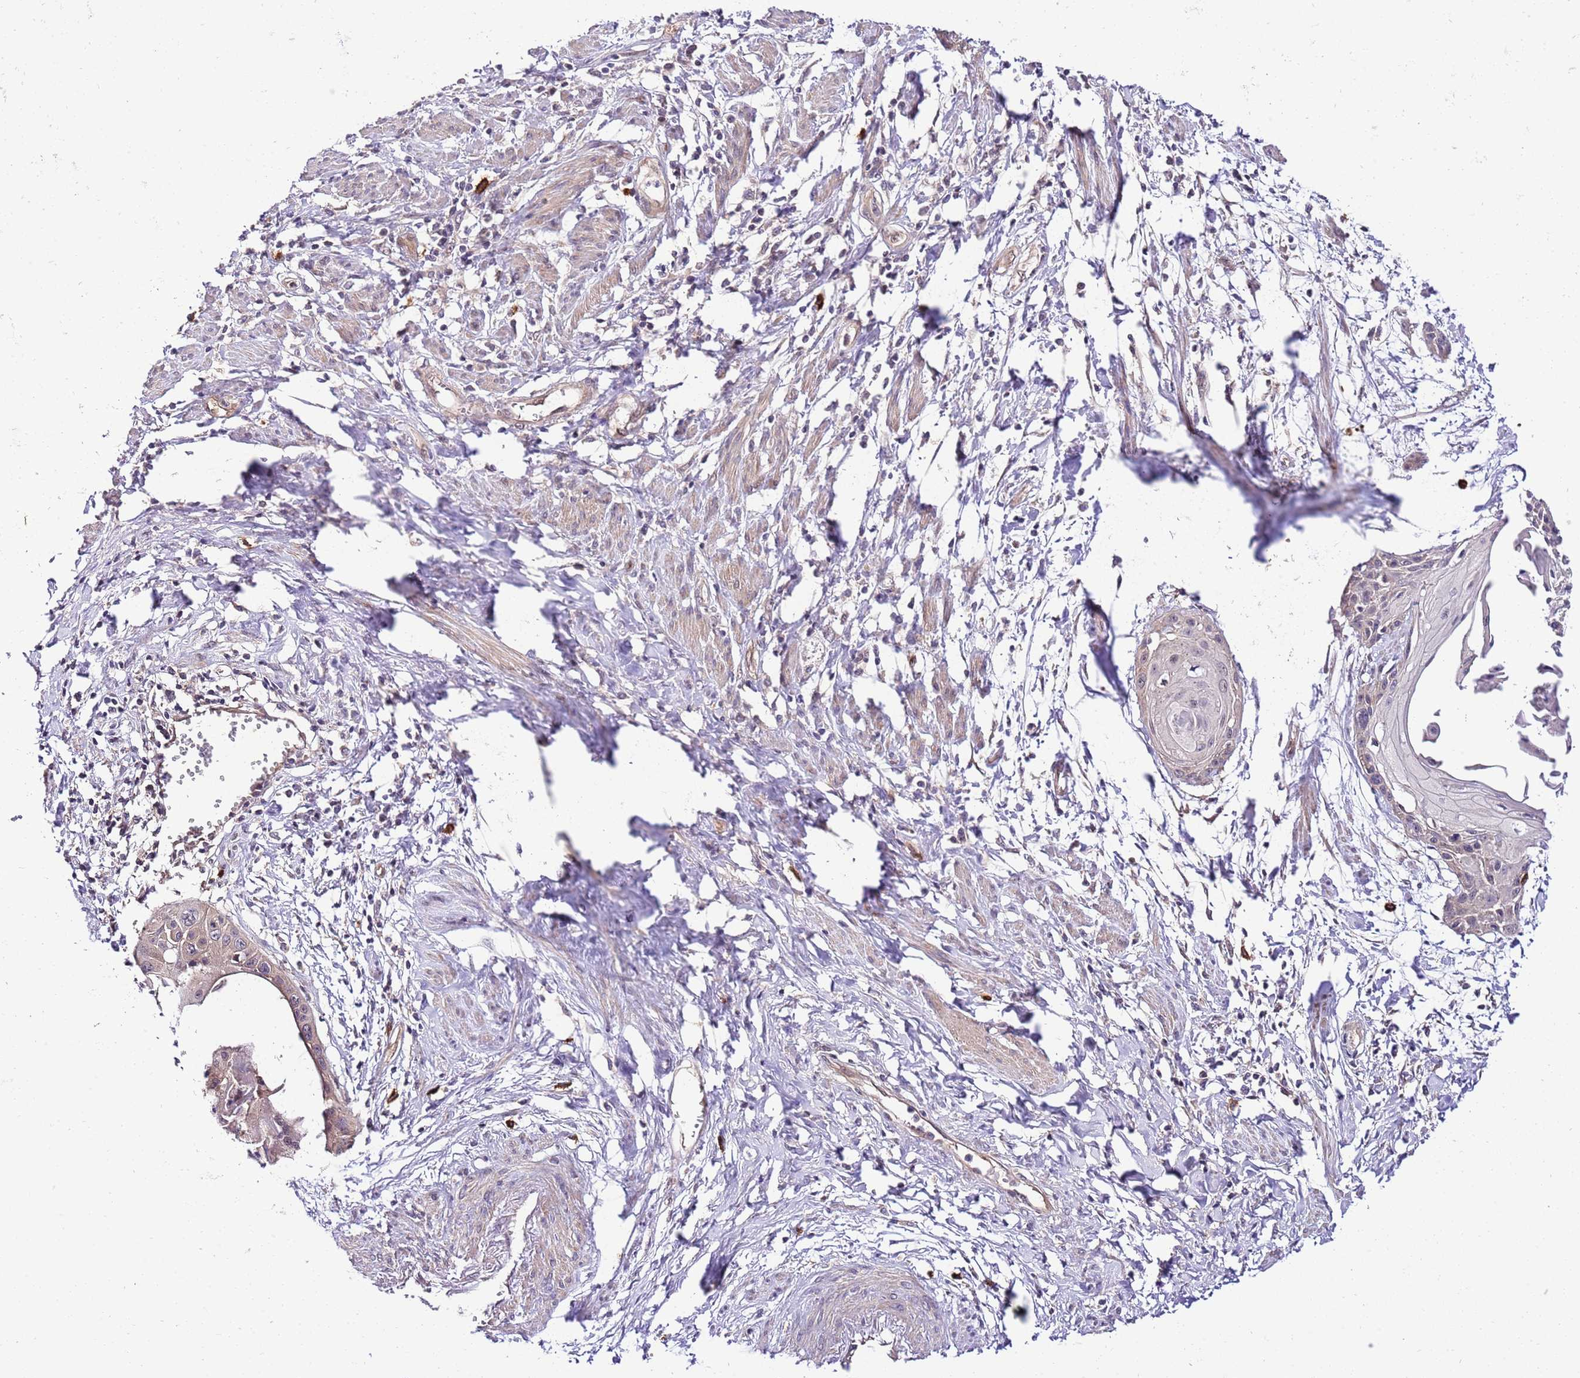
{"staining": {"intensity": "weak", "quantity": "<25%", "location": "cytoplasmic/membranous"}, "tissue": "cervical cancer", "cell_type": "Tumor cells", "image_type": "cancer", "snomed": [{"axis": "morphology", "description": "Squamous cell carcinoma, NOS"}, {"axis": "topography", "description": "Cervix"}], "caption": "The histopathology image shows no staining of tumor cells in cervical squamous cell carcinoma.", "gene": "DONSON", "patient": {"sex": "female", "age": 57}}